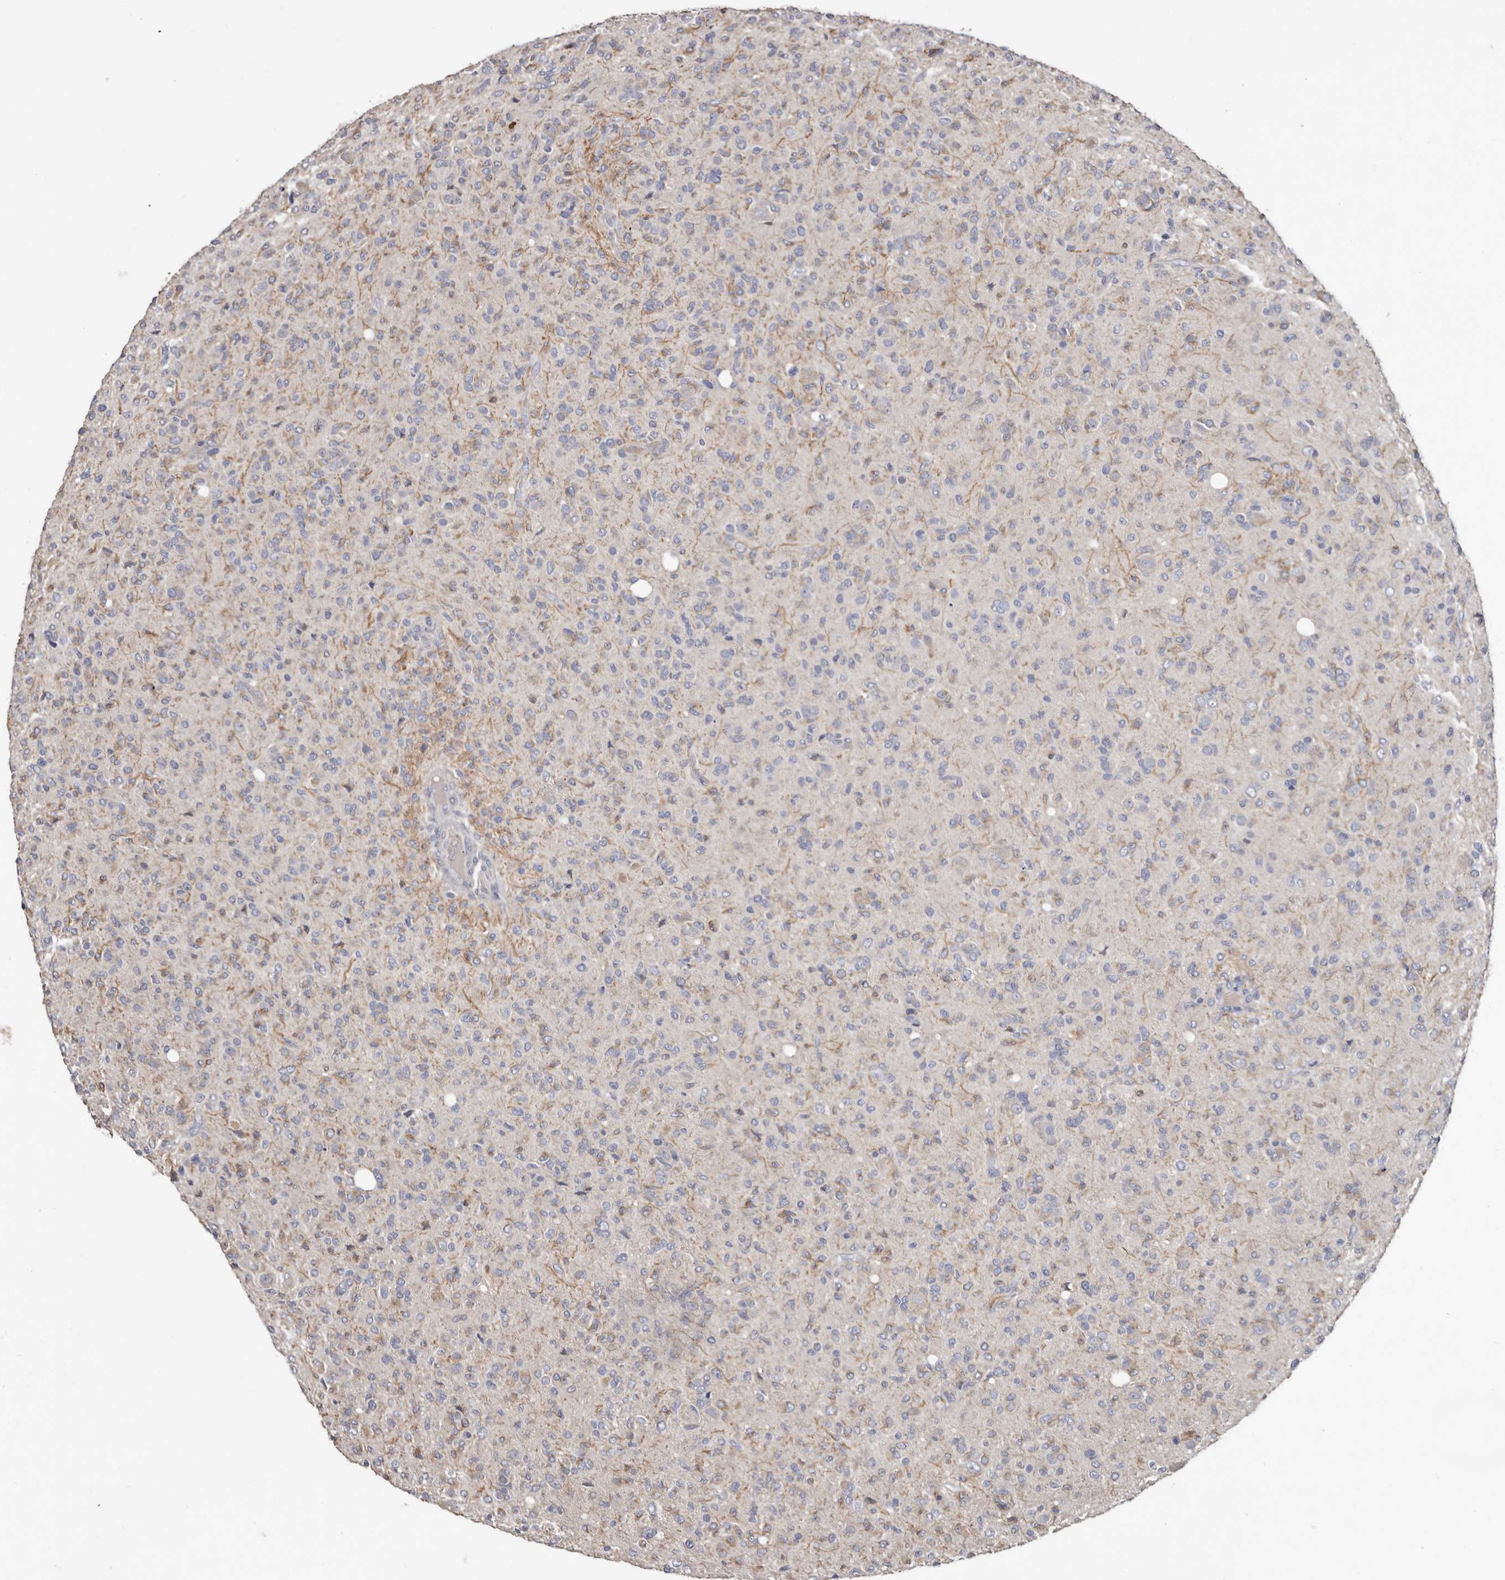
{"staining": {"intensity": "weak", "quantity": "<25%", "location": "cytoplasmic/membranous"}, "tissue": "glioma", "cell_type": "Tumor cells", "image_type": "cancer", "snomed": [{"axis": "morphology", "description": "Glioma, malignant, High grade"}, {"axis": "topography", "description": "Brain"}], "caption": "Immunohistochemistry histopathology image of human malignant glioma (high-grade) stained for a protein (brown), which demonstrates no expression in tumor cells.", "gene": "SPTA1", "patient": {"sex": "female", "age": 57}}